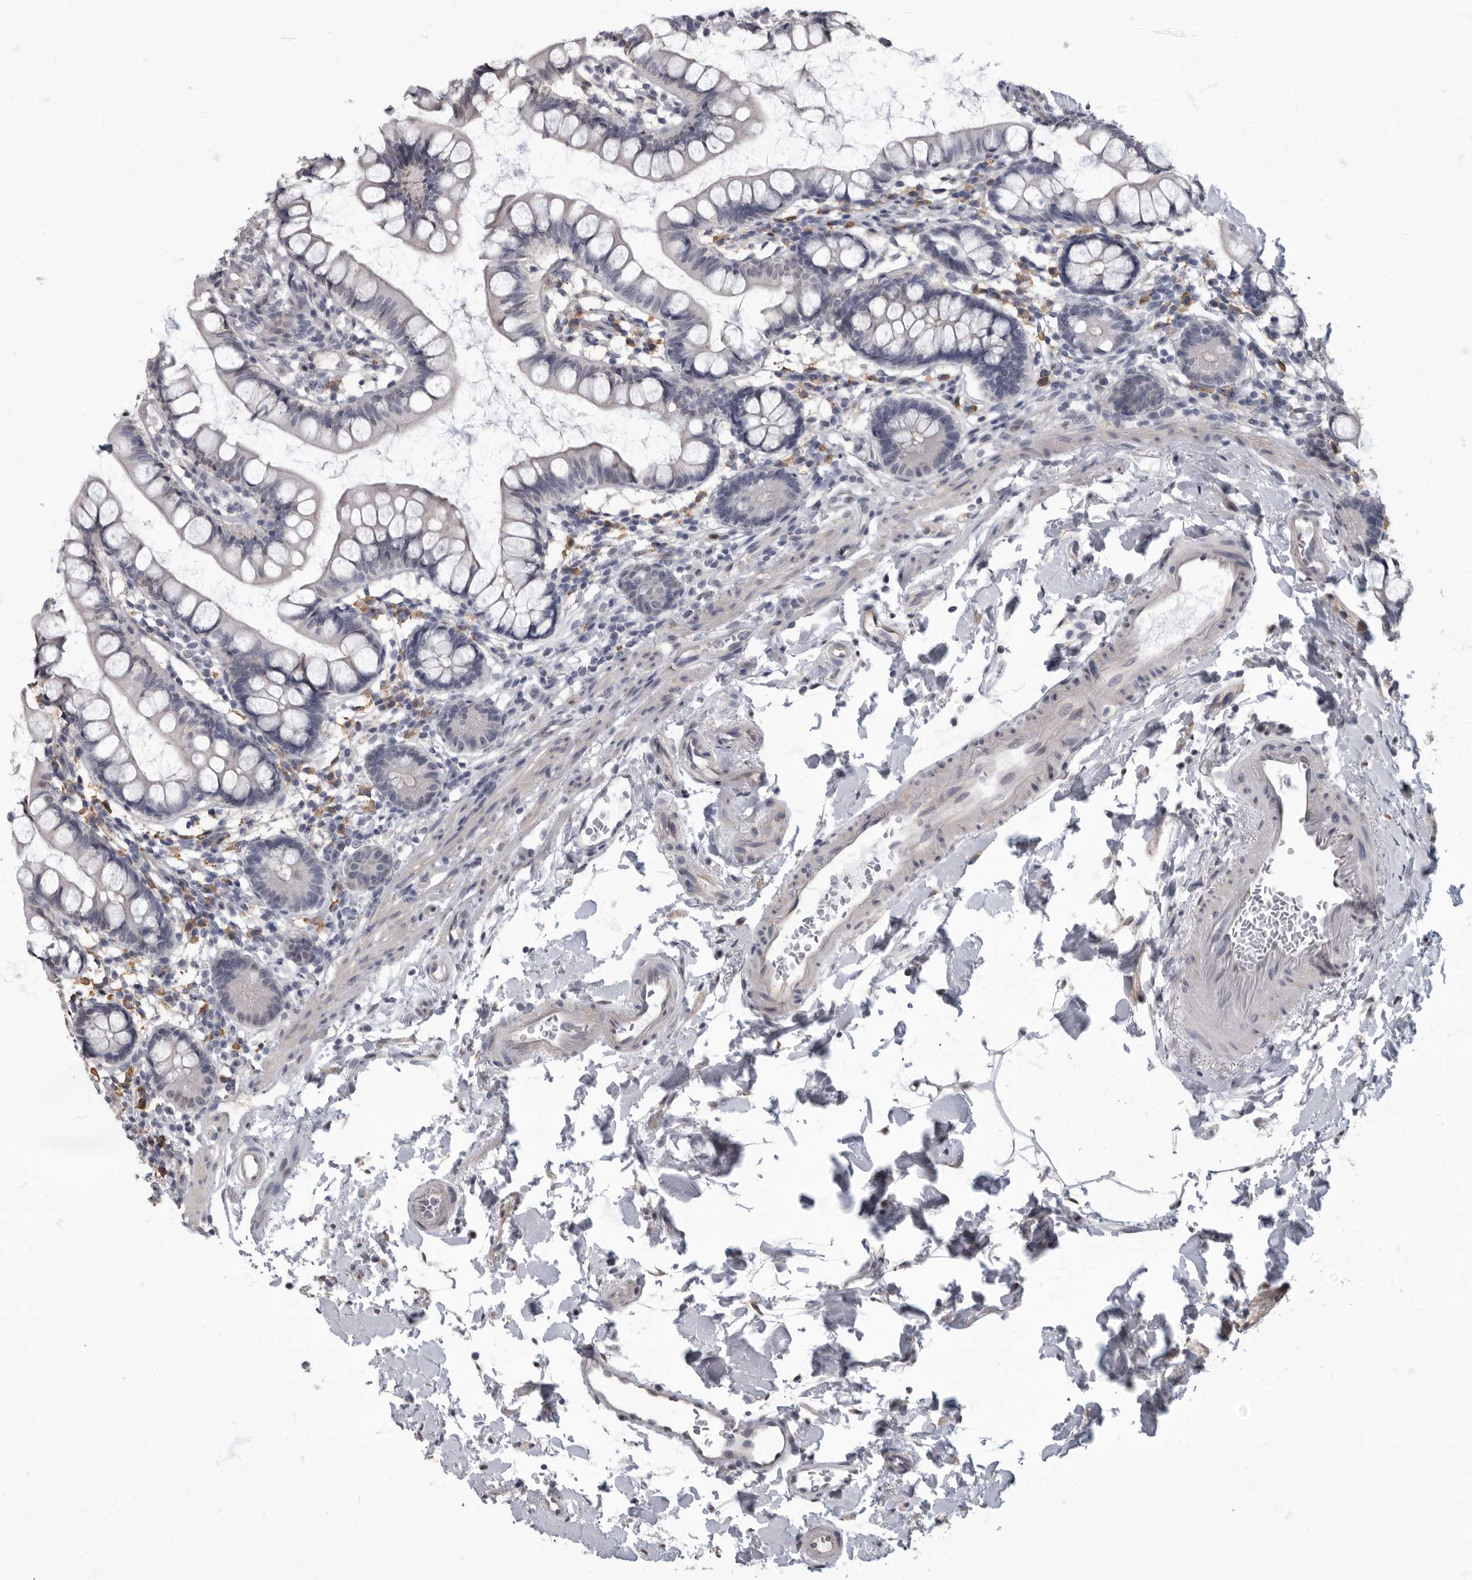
{"staining": {"intensity": "weak", "quantity": "<25%", "location": "nuclear"}, "tissue": "small intestine", "cell_type": "Glandular cells", "image_type": "normal", "snomed": [{"axis": "morphology", "description": "Normal tissue, NOS"}, {"axis": "topography", "description": "Small intestine"}], "caption": "High power microscopy histopathology image of an immunohistochemistry (IHC) photomicrograph of benign small intestine, revealing no significant expression in glandular cells.", "gene": "ARHGEF10", "patient": {"sex": "female", "age": 84}}